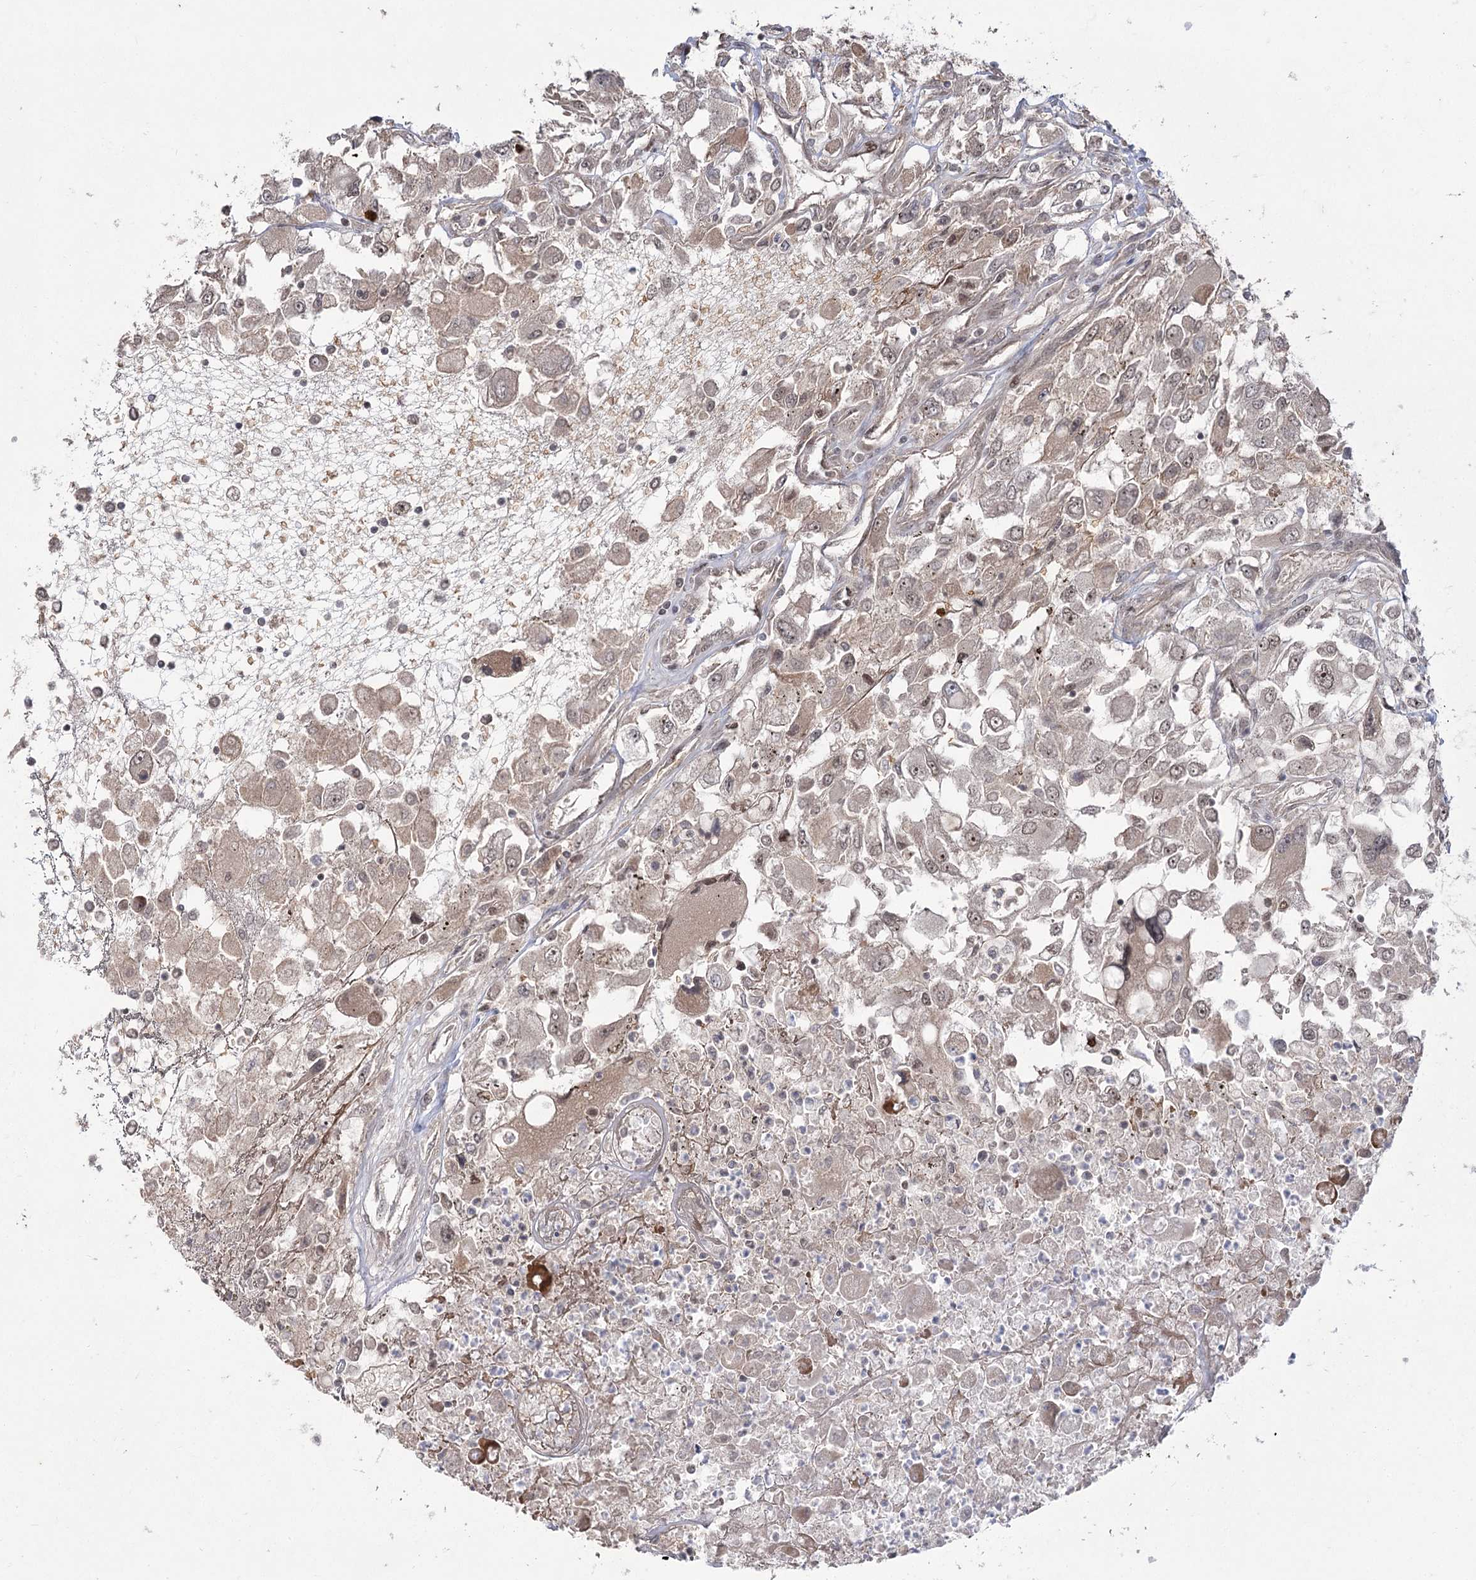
{"staining": {"intensity": "weak", "quantity": "<25%", "location": "cytoplasmic/membranous,nuclear"}, "tissue": "renal cancer", "cell_type": "Tumor cells", "image_type": "cancer", "snomed": [{"axis": "morphology", "description": "Adenocarcinoma, NOS"}, {"axis": "topography", "description": "Kidney"}], "caption": "Tumor cells show no significant protein positivity in renal cancer (adenocarcinoma).", "gene": "HELQ", "patient": {"sex": "female", "age": 52}}